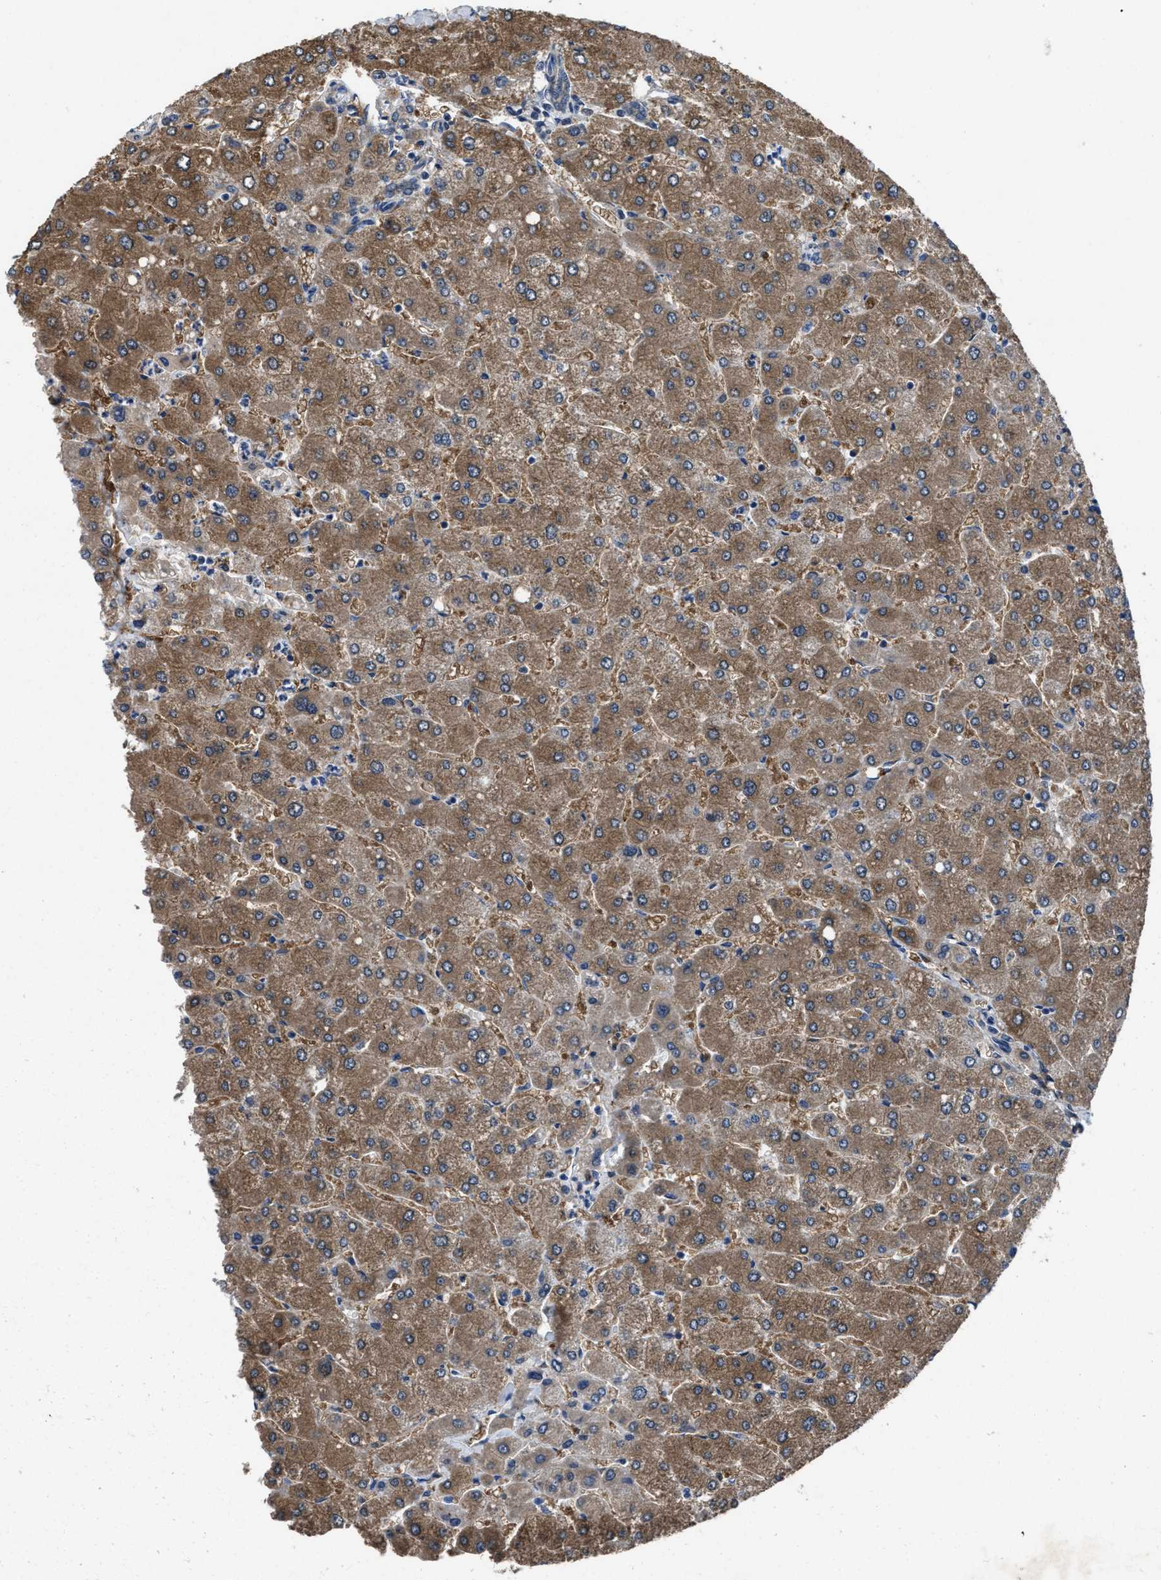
{"staining": {"intensity": "weak", "quantity": ">75%", "location": "cytoplasmic/membranous"}, "tissue": "liver", "cell_type": "Cholangiocytes", "image_type": "normal", "snomed": [{"axis": "morphology", "description": "Normal tissue, NOS"}, {"axis": "topography", "description": "Liver"}], "caption": "A low amount of weak cytoplasmic/membranous staining is appreciated in approximately >75% of cholangiocytes in normal liver.", "gene": "PDP1", "patient": {"sex": "male", "age": 55}}